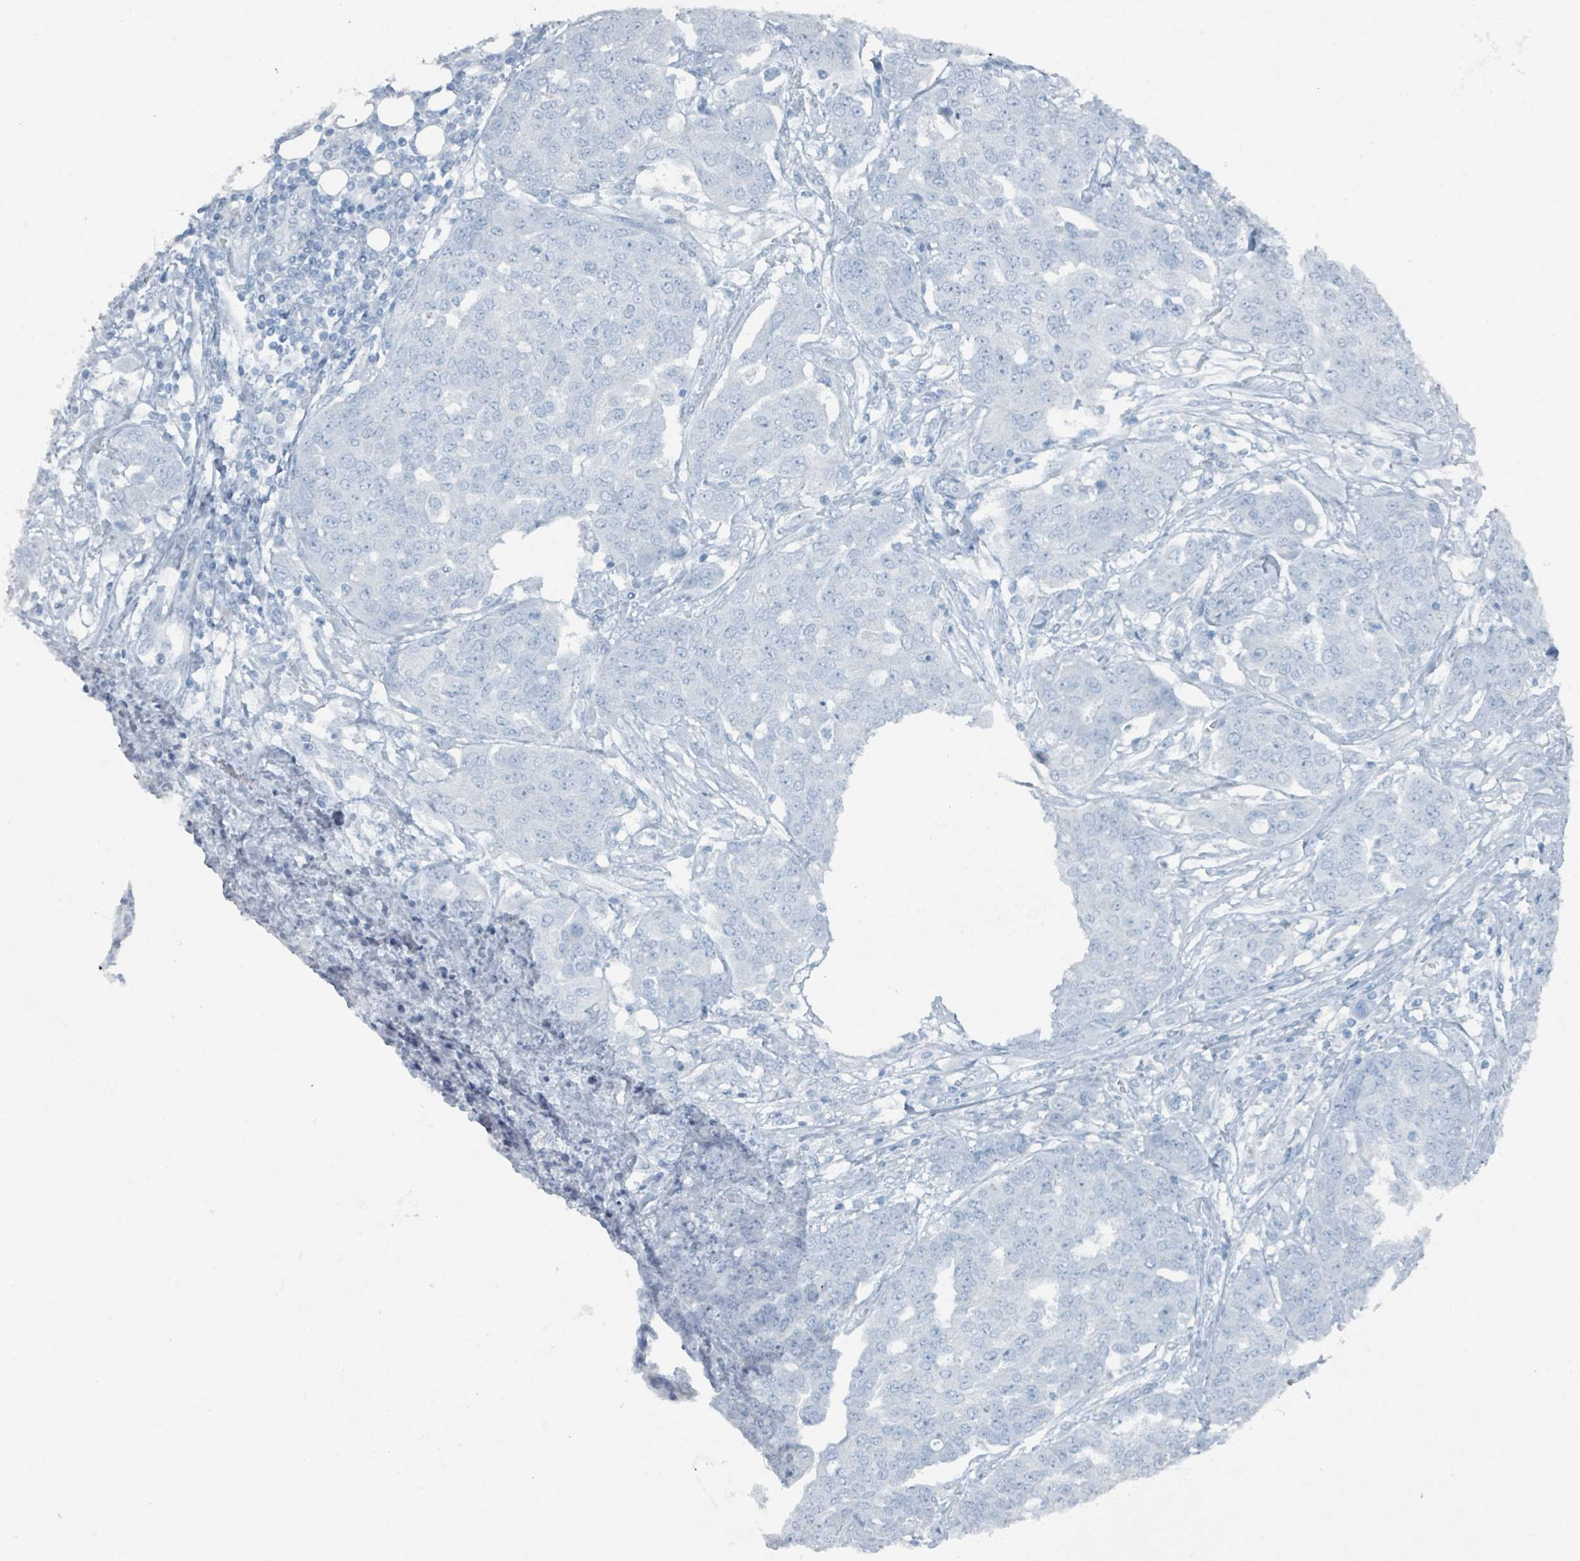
{"staining": {"intensity": "negative", "quantity": "none", "location": "none"}, "tissue": "ovarian cancer", "cell_type": "Tumor cells", "image_type": "cancer", "snomed": [{"axis": "morphology", "description": "Cystadenocarcinoma, serous, NOS"}, {"axis": "topography", "description": "Soft tissue"}, {"axis": "topography", "description": "Ovary"}], "caption": "Image shows no protein positivity in tumor cells of serous cystadenocarcinoma (ovarian) tissue.", "gene": "GAMT", "patient": {"sex": "female", "age": 57}}